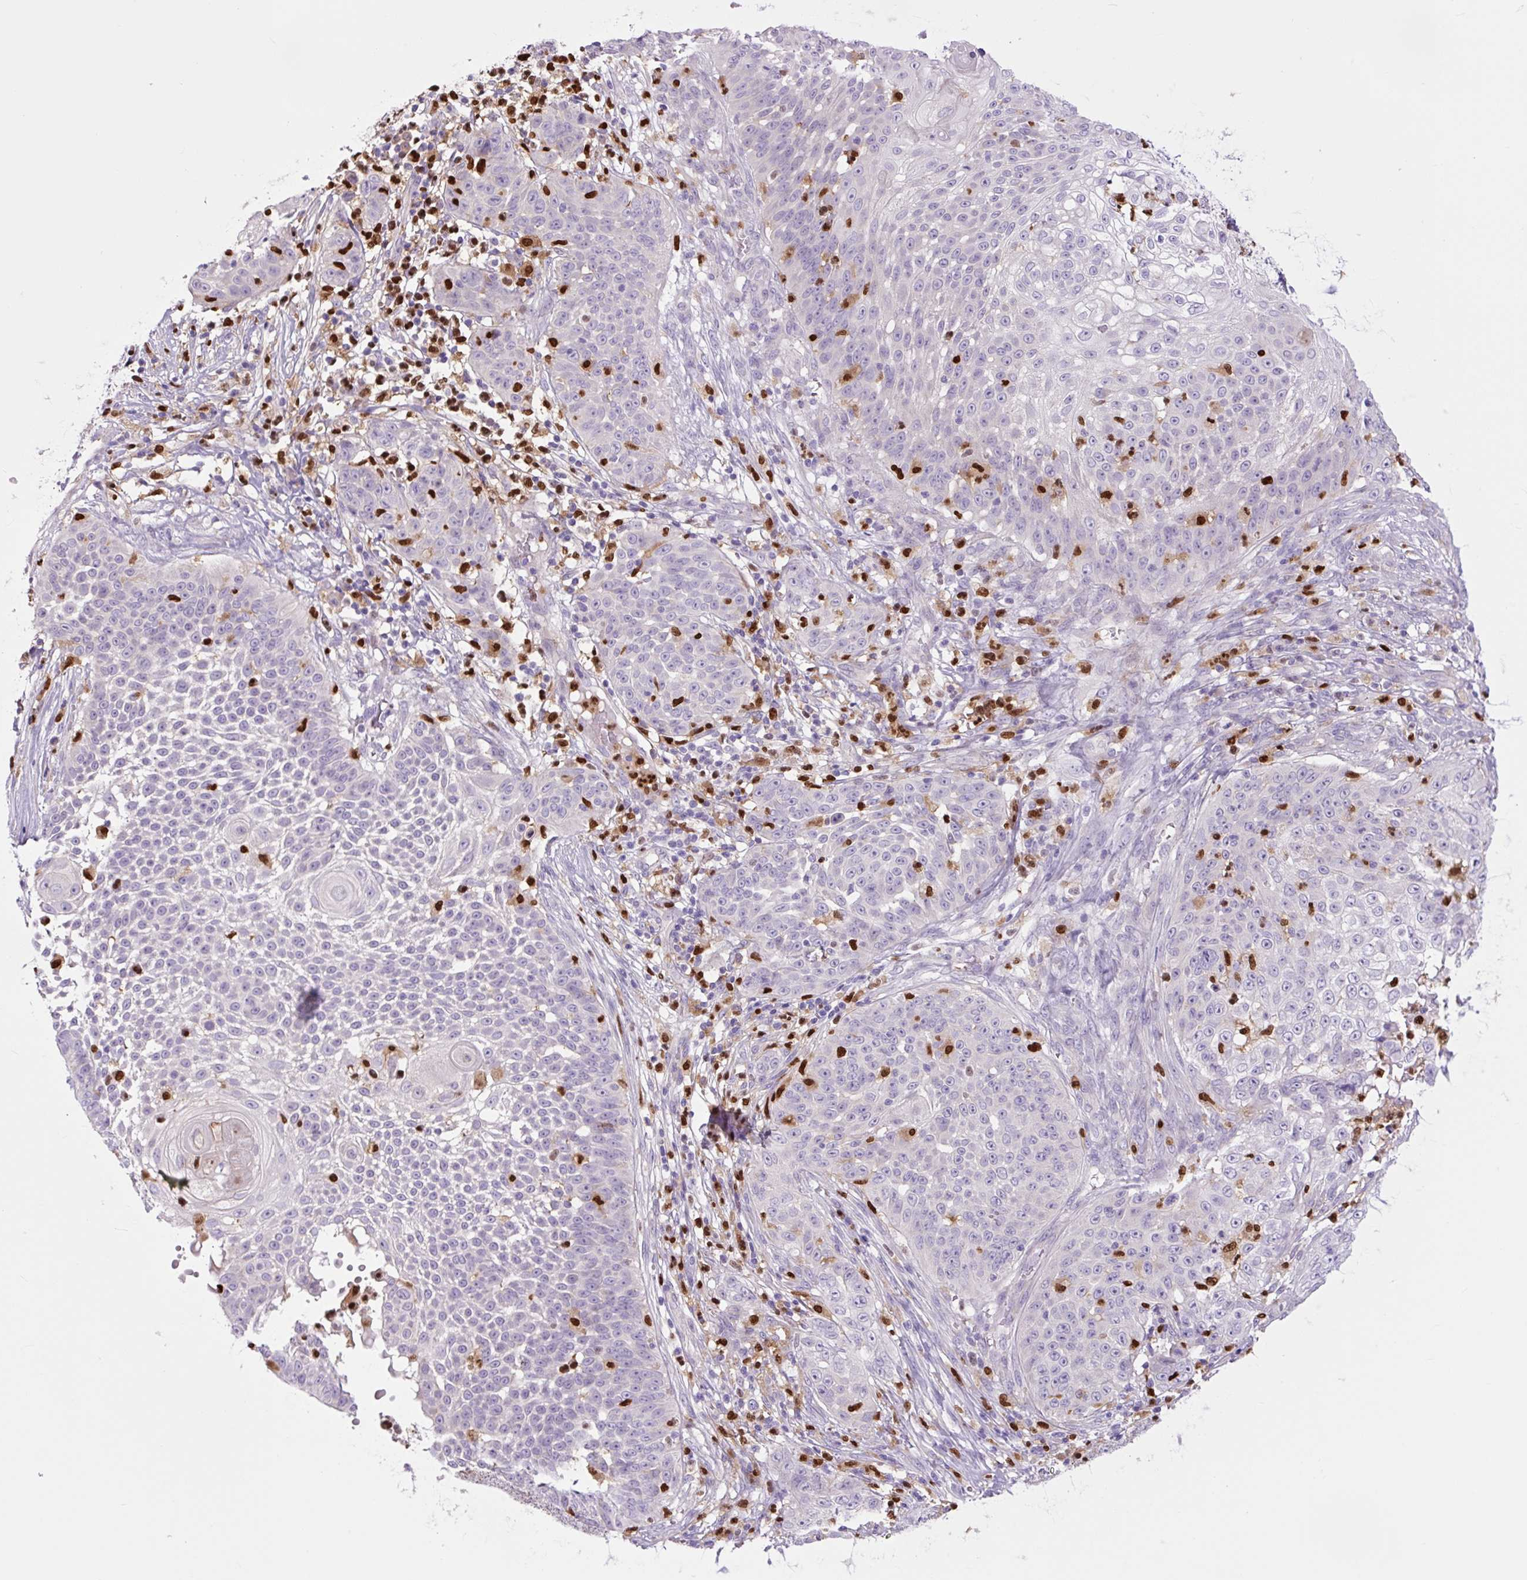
{"staining": {"intensity": "negative", "quantity": "none", "location": "none"}, "tissue": "skin cancer", "cell_type": "Tumor cells", "image_type": "cancer", "snomed": [{"axis": "morphology", "description": "Squamous cell carcinoma, NOS"}, {"axis": "topography", "description": "Skin"}], "caption": "DAB immunohistochemical staining of human squamous cell carcinoma (skin) exhibits no significant expression in tumor cells.", "gene": "SPI1", "patient": {"sex": "male", "age": 24}}